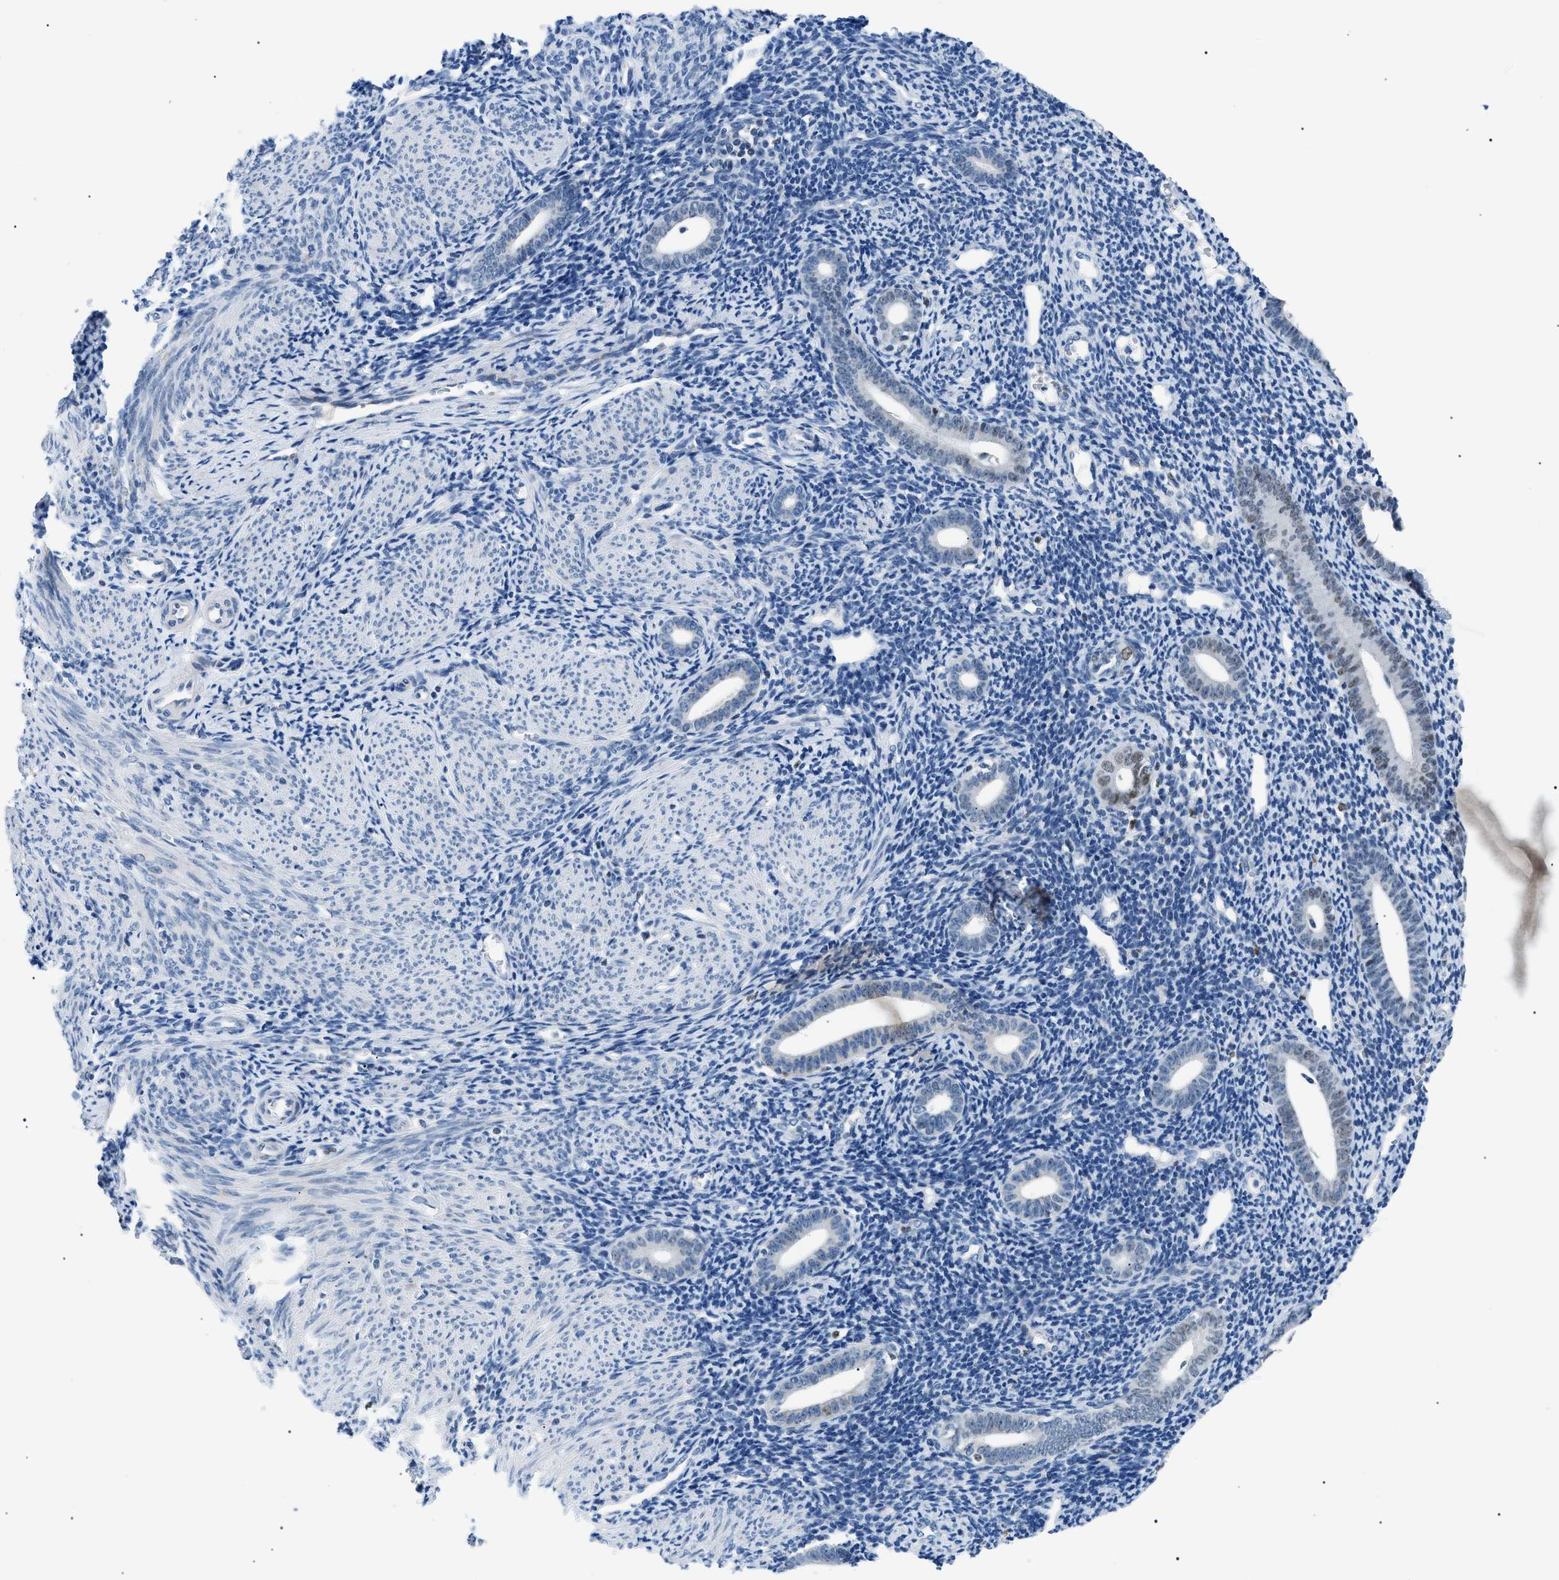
{"staining": {"intensity": "negative", "quantity": "none", "location": "none"}, "tissue": "endometrium", "cell_type": "Cells in endometrial stroma", "image_type": "normal", "snomed": [{"axis": "morphology", "description": "Normal tissue, NOS"}, {"axis": "topography", "description": "Endometrium"}], "caption": "High power microscopy photomicrograph of an immunohistochemistry (IHC) photomicrograph of normal endometrium, revealing no significant staining in cells in endometrial stroma.", "gene": "SMARCC1", "patient": {"sex": "female", "age": 50}}